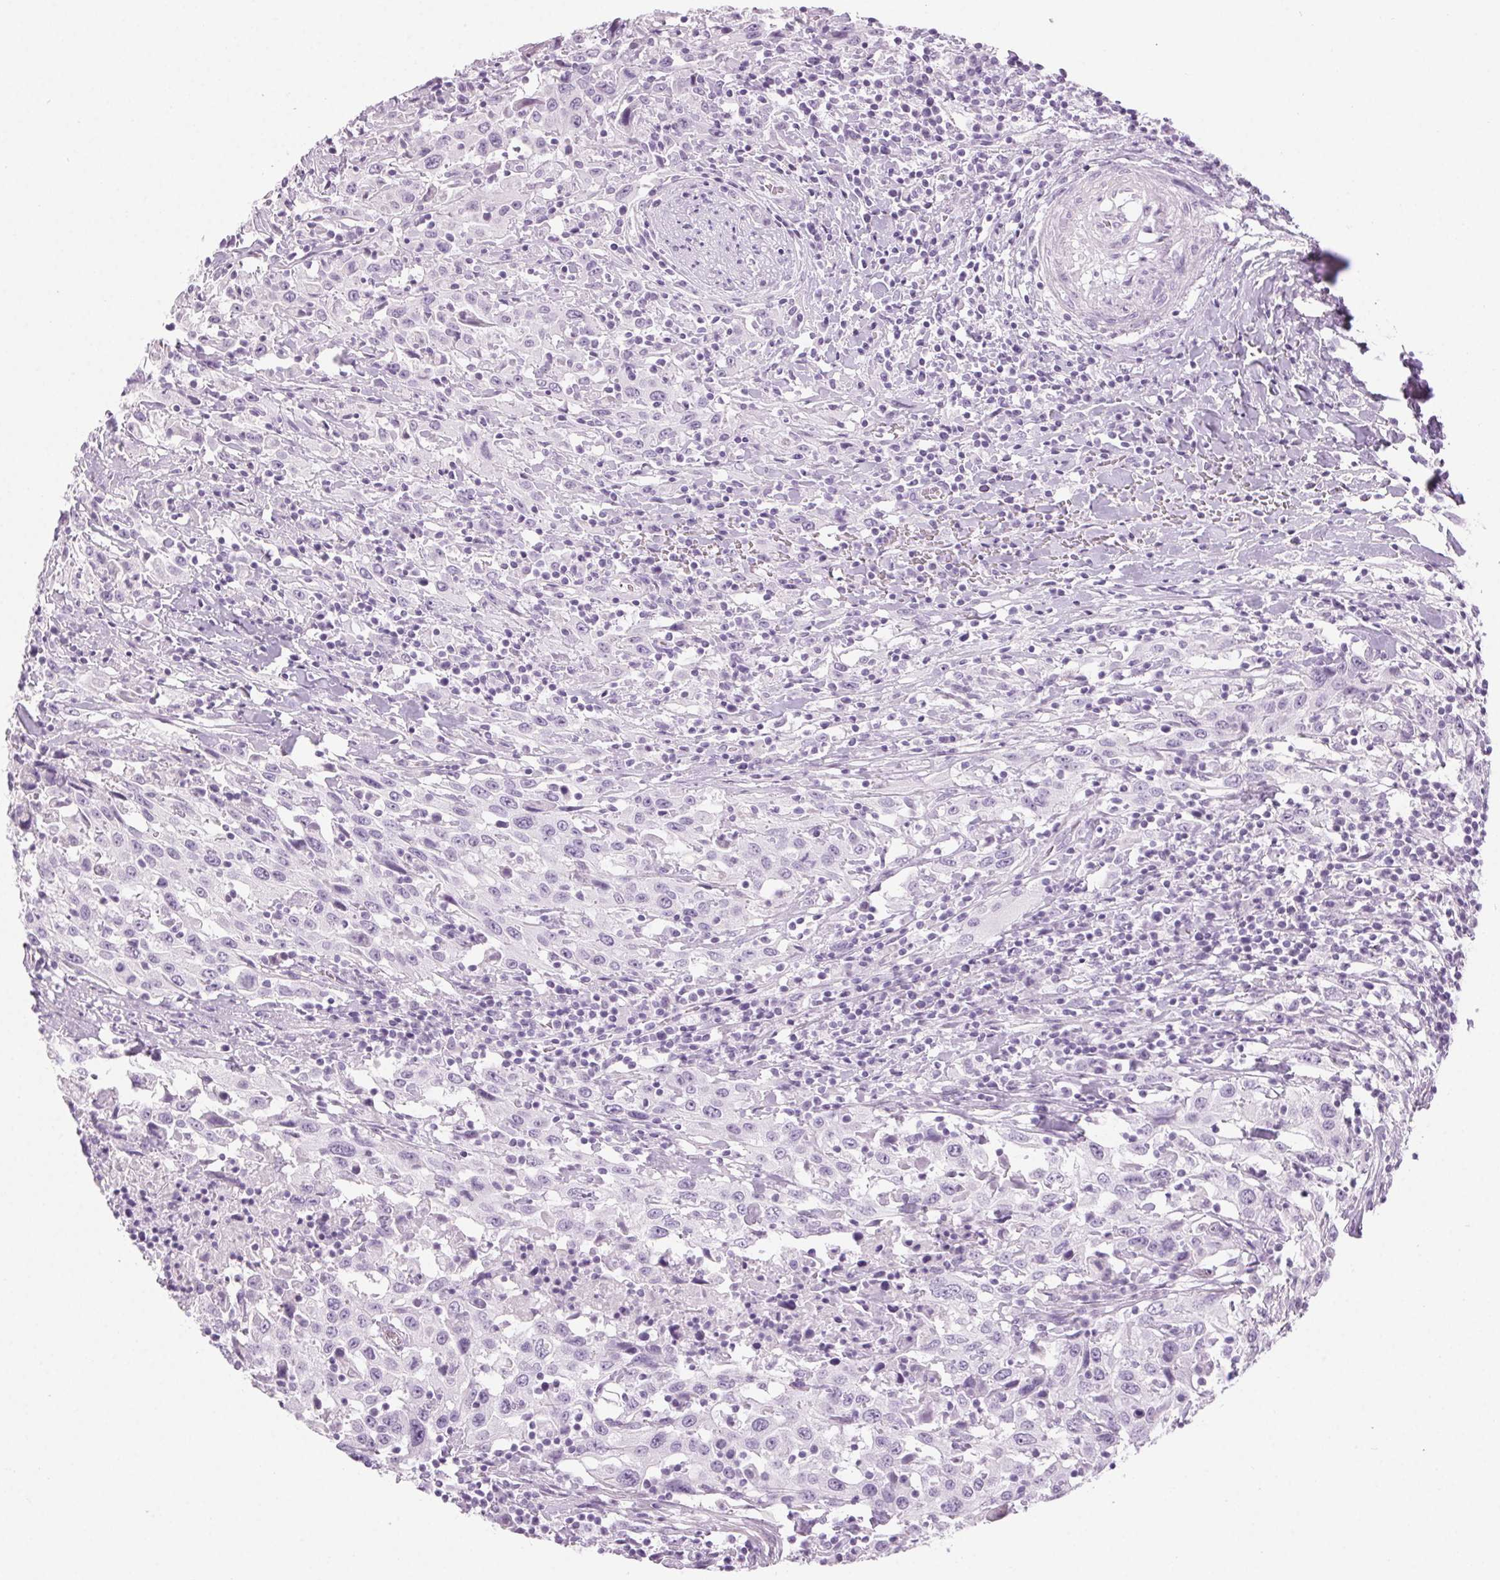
{"staining": {"intensity": "negative", "quantity": "none", "location": "none"}, "tissue": "urothelial cancer", "cell_type": "Tumor cells", "image_type": "cancer", "snomed": [{"axis": "morphology", "description": "Urothelial carcinoma, High grade"}, {"axis": "topography", "description": "Urinary bladder"}], "caption": "IHC image of neoplastic tissue: human urothelial cancer stained with DAB displays no significant protein expression in tumor cells.", "gene": "LRP2", "patient": {"sex": "male", "age": 61}}